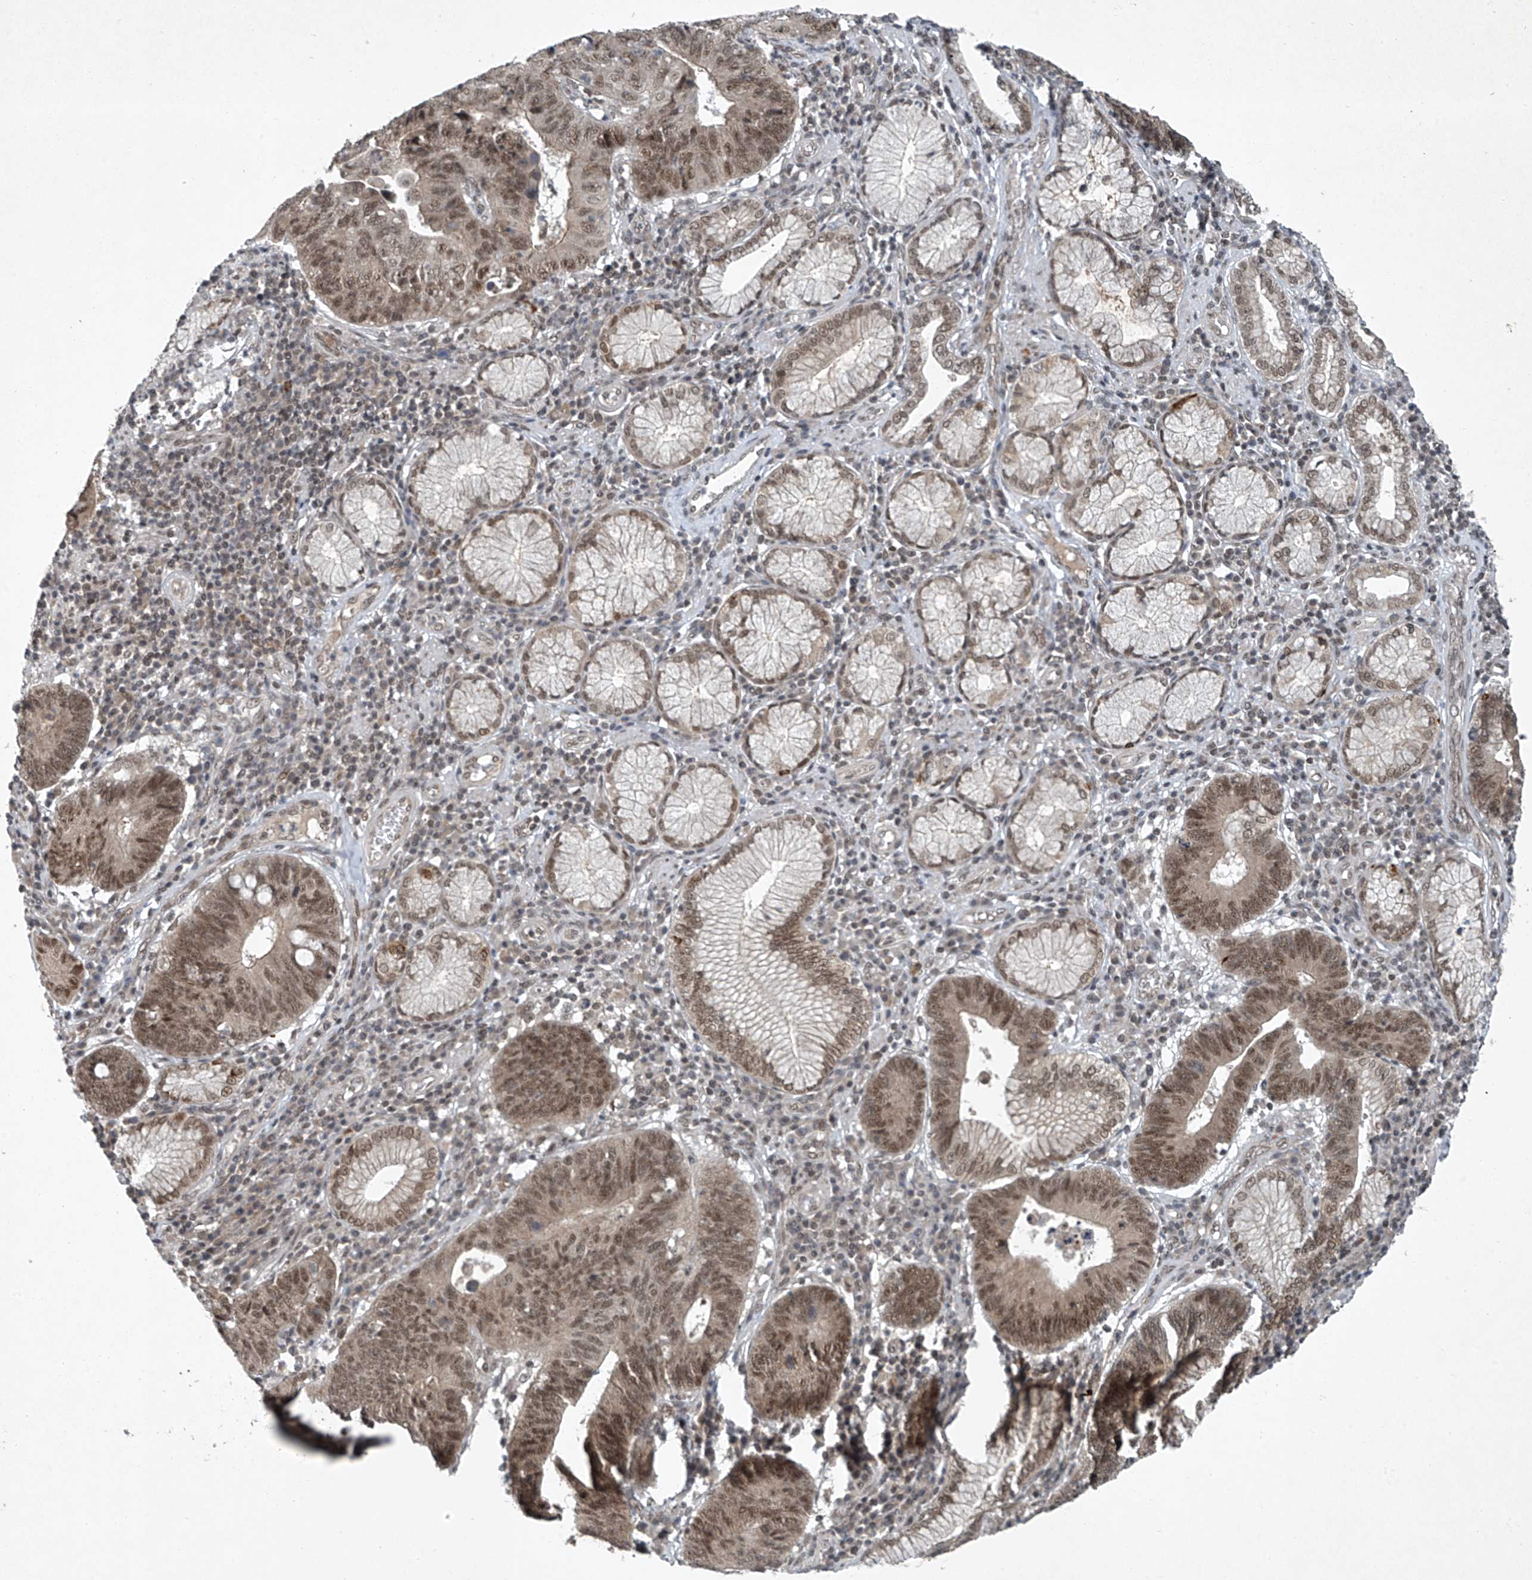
{"staining": {"intensity": "moderate", "quantity": ">75%", "location": "cytoplasmic/membranous,nuclear"}, "tissue": "stomach cancer", "cell_type": "Tumor cells", "image_type": "cancer", "snomed": [{"axis": "morphology", "description": "Adenocarcinoma, NOS"}, {"axis": "topography", "description": "Stomach"}], "caption": "A medium amount of moderate cytoplasmic/membranous and nuclear positivity is appreciated in approximately >75% of tumor cells in stomach cancer tissue. (Brightfield microscopy of DAB IHC at high magnification).", "gene": "TAF8", "patient": {"sex": "male", "age": 59}}